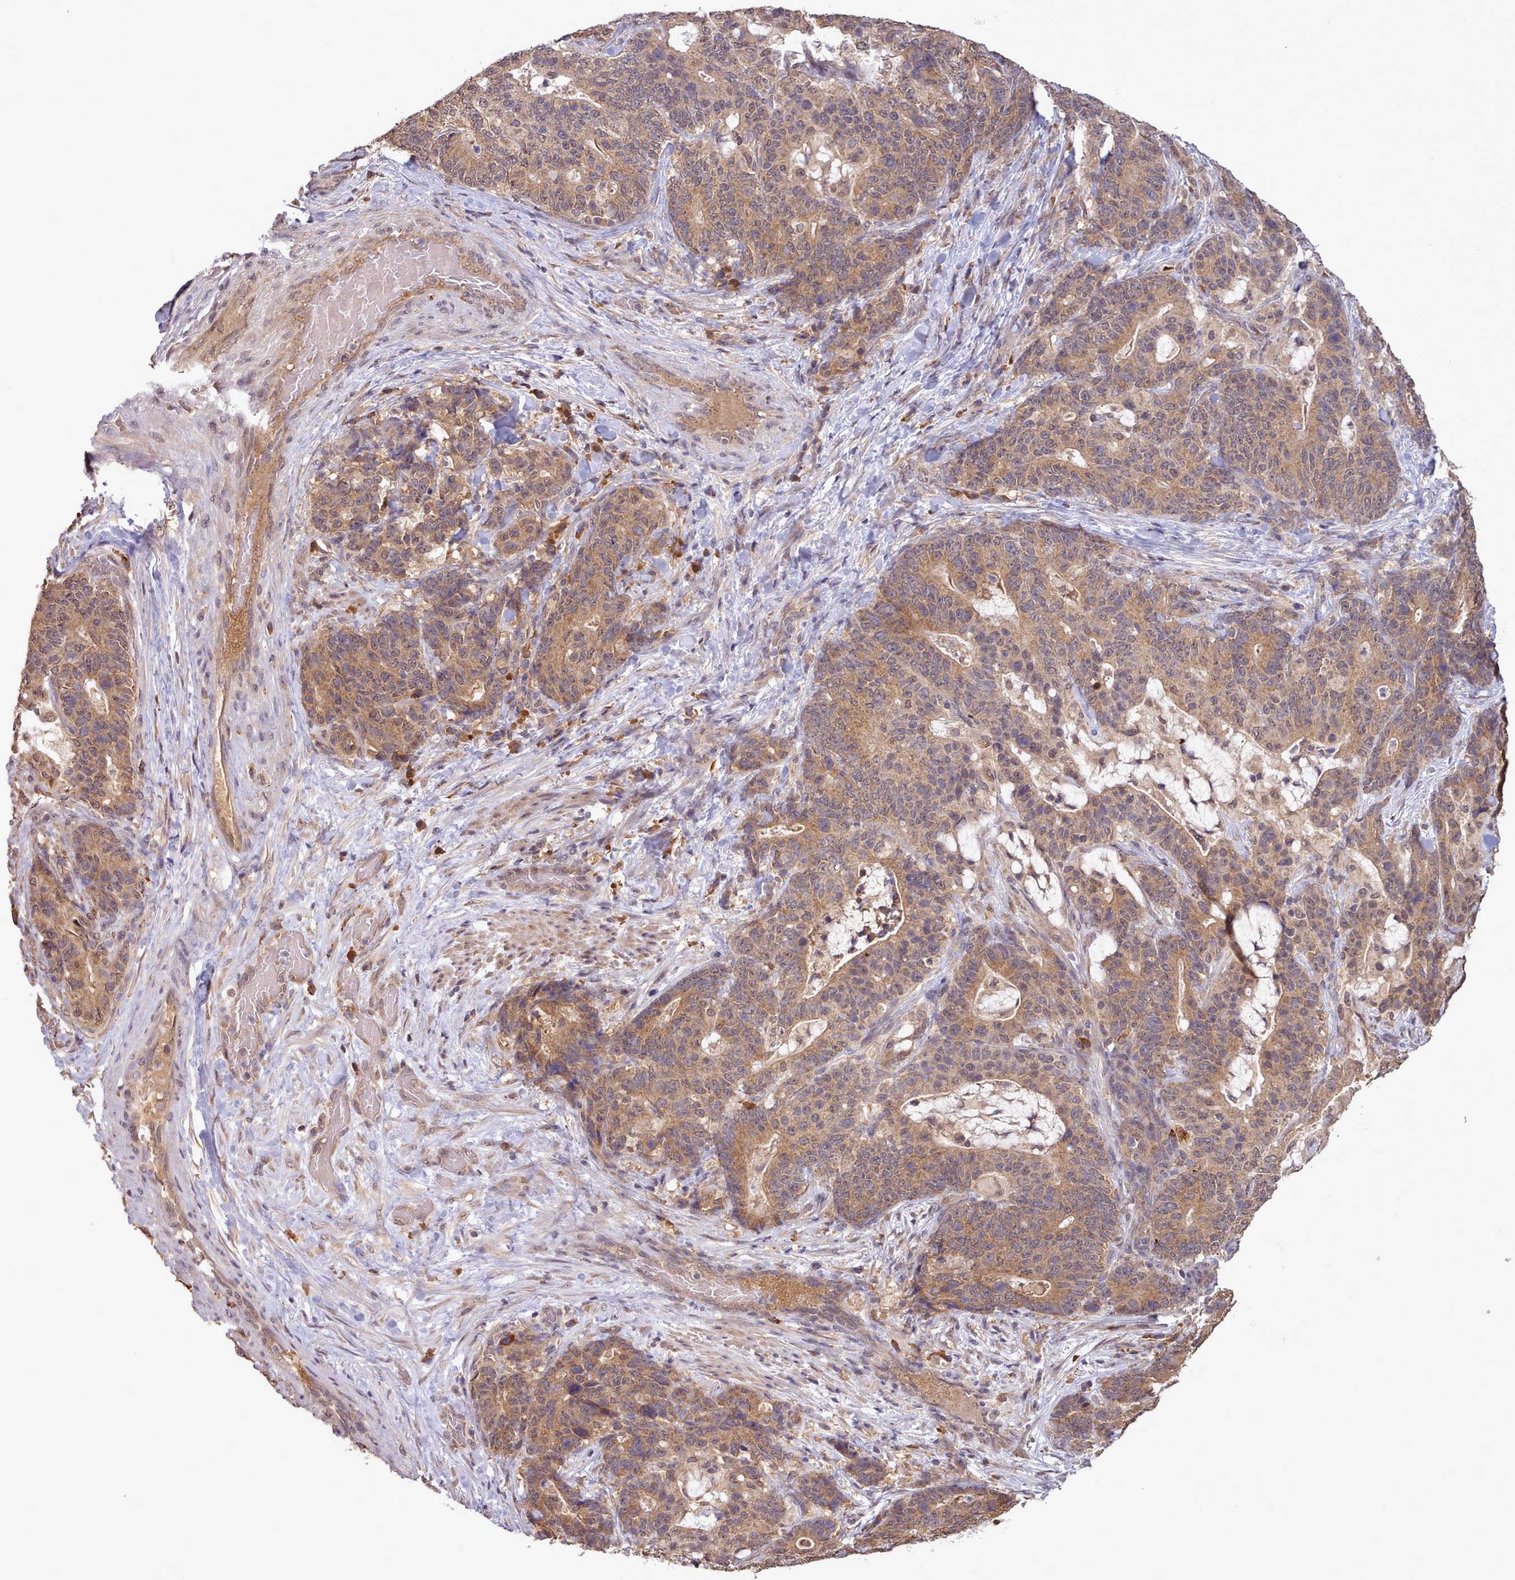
{"staining": {"intensity": "moderate", "quantity": ">75%", "location": "cytoplasmic/membranous"}, "tissue": "stomach cancer", "cell_type": "Tumor cells", "image_type": "cancer", "snomed": [{"axis": "morphology", "description": "Normal tissue, NOS"}, {"axis": "morphology", "description": "Adenocarcinoma, NOS"}, {"axis": "topography", "description": "Stomach"}], "caption": "Immunohistochemical staining of stomach cancer (adenocarcinoma) displays medium levels of moderate cytoplasmic/membranous protein staining in about >75% of tumor cells.", "gene": "PIP4P1", "patient": {"sex": "female", "age": 64}}